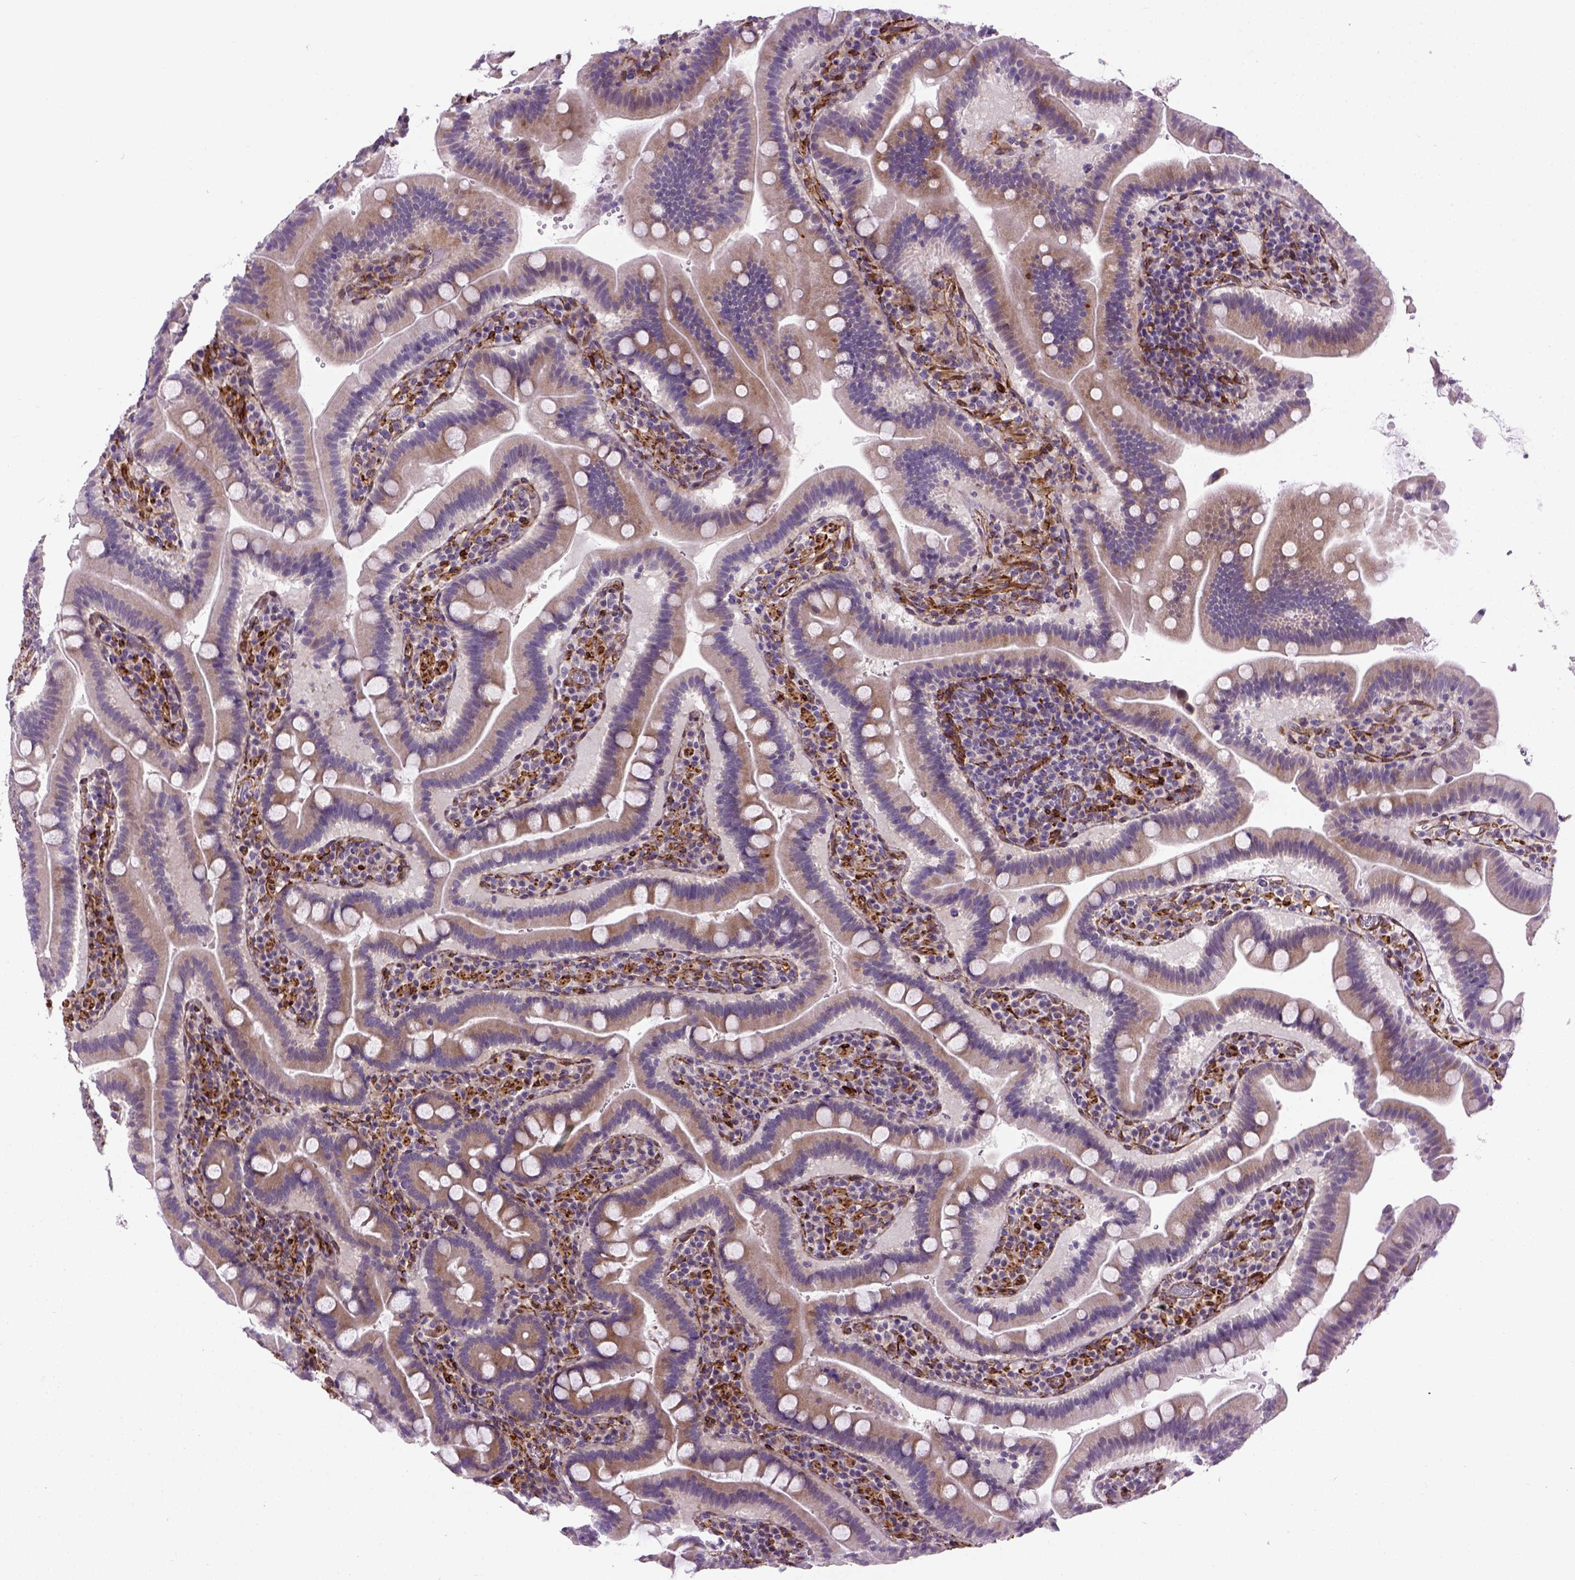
{"staining": {"intensity": "moderate", "quantity": "<25%", "location": "cytoplasmic/membranous"}, "tissue": "small intestine", "cell_type": "Glandular cells", "image_type": "normal", "snomed": [{"axis": "morphology", "description": "Normal tissue, NOS"}, {"axis": "topography", "description": "Small intestine"}], "caption": "This image displays benign small intestine stained with IHC to label a protein in brown. The cytoplasmic/membranous of glandular cells show moderate positivity for the protein. Nuclei are counter-stained blue.", "gene": "KAZN", "patient": {"sex": "male", "age": 26}}